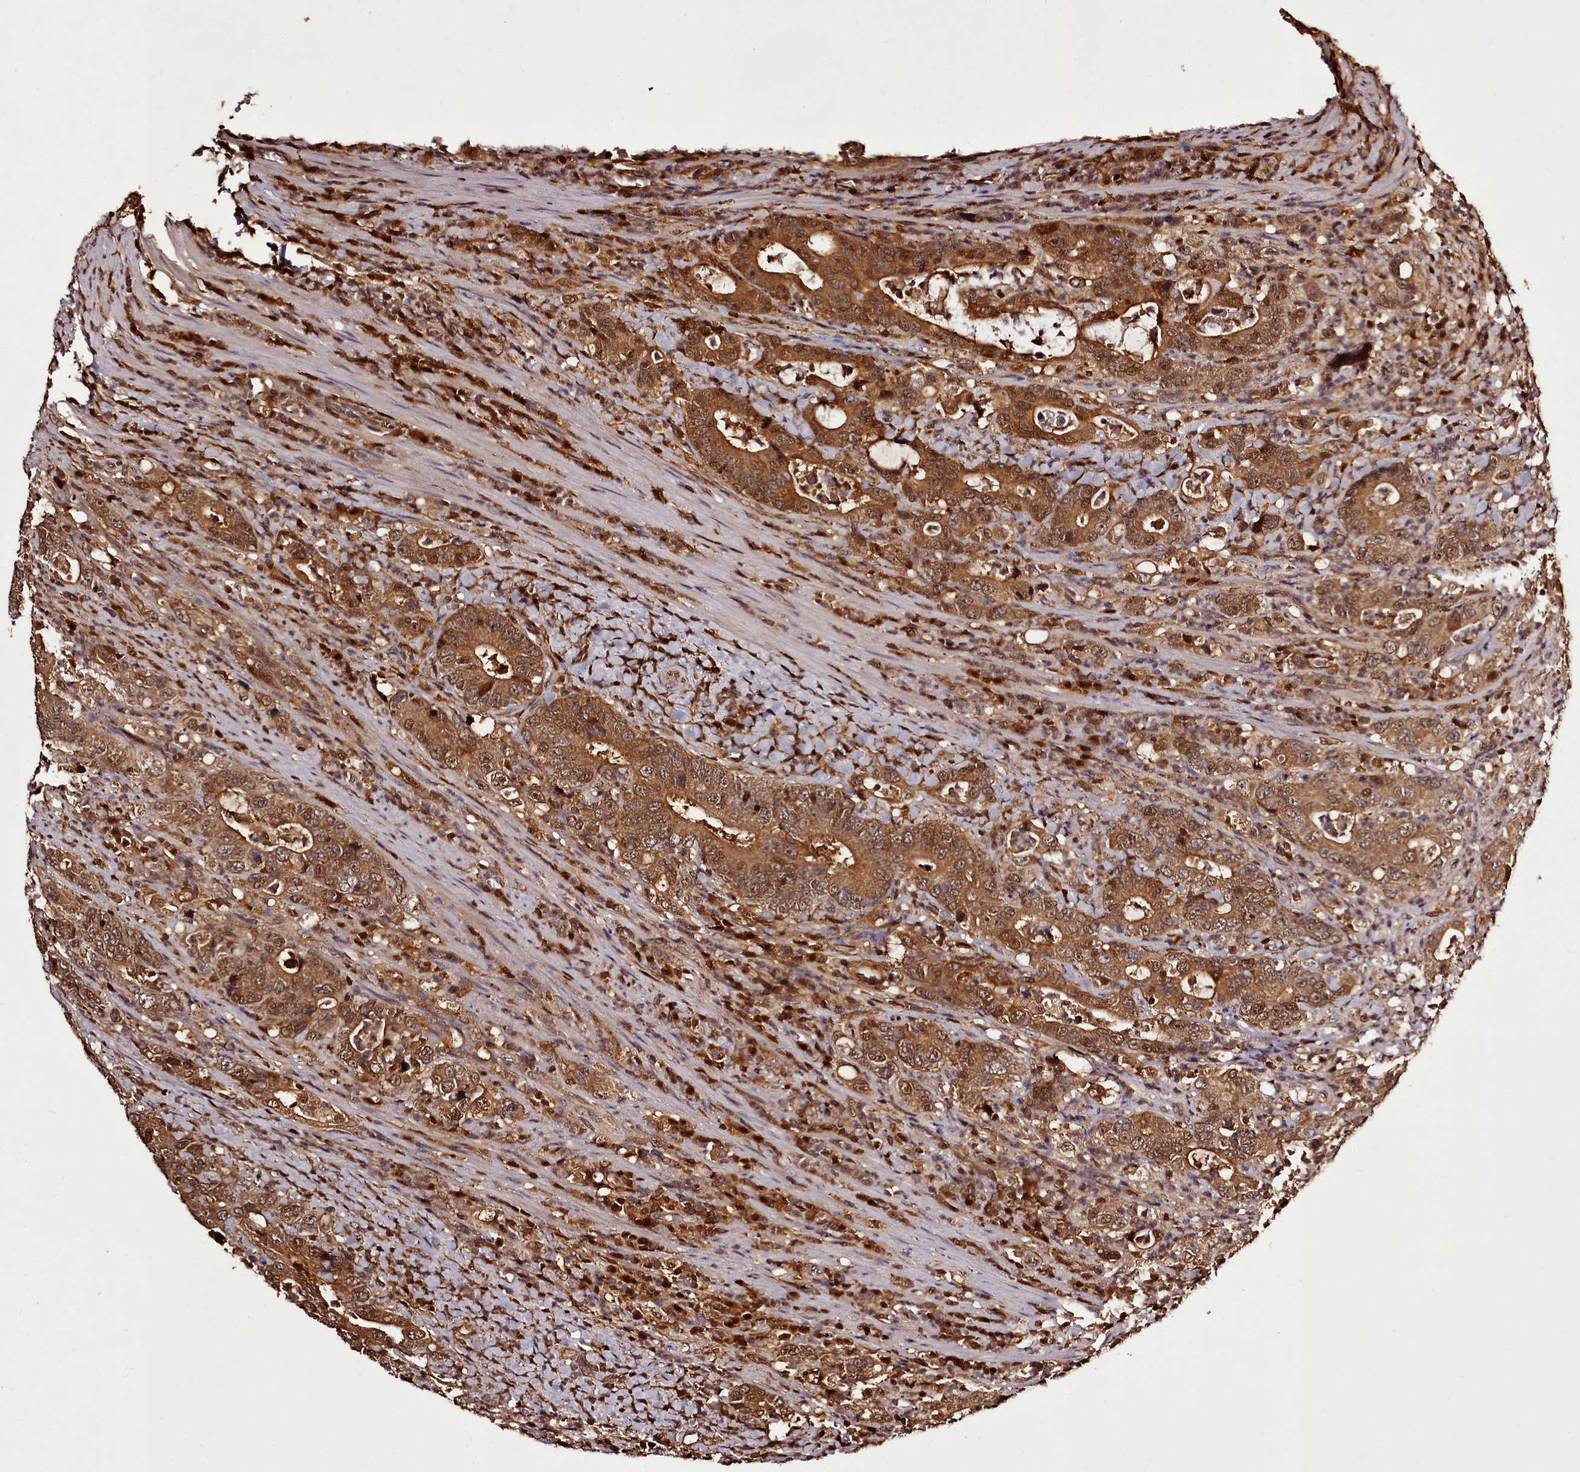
{"staining": {"intensity": "moderate", "quantity": ">75%", "location": "cytoplasmic/membranous,nuclear"}, "tissue": "colorectal cancer", "cell_type": "Tumor cells", "image_type": "cancer", "snomed": [{"axis": "morphology", "description": "Adenocarcinoma, NOS"}, {"axis": "topography", "description": "Colon"}], "caption": "Tumor cells reveal medium levels of moderate cytoplasmic/membranous and nuclear staining in about >75% of cells in human colorectal adenocarcinoma. (Stains: DAB in brown, nuclei in blue, Microscopy: brightfield microscopy at high magnification).", "gene": "NPRL2", "patient": {"sex": "female", "age": 75}}